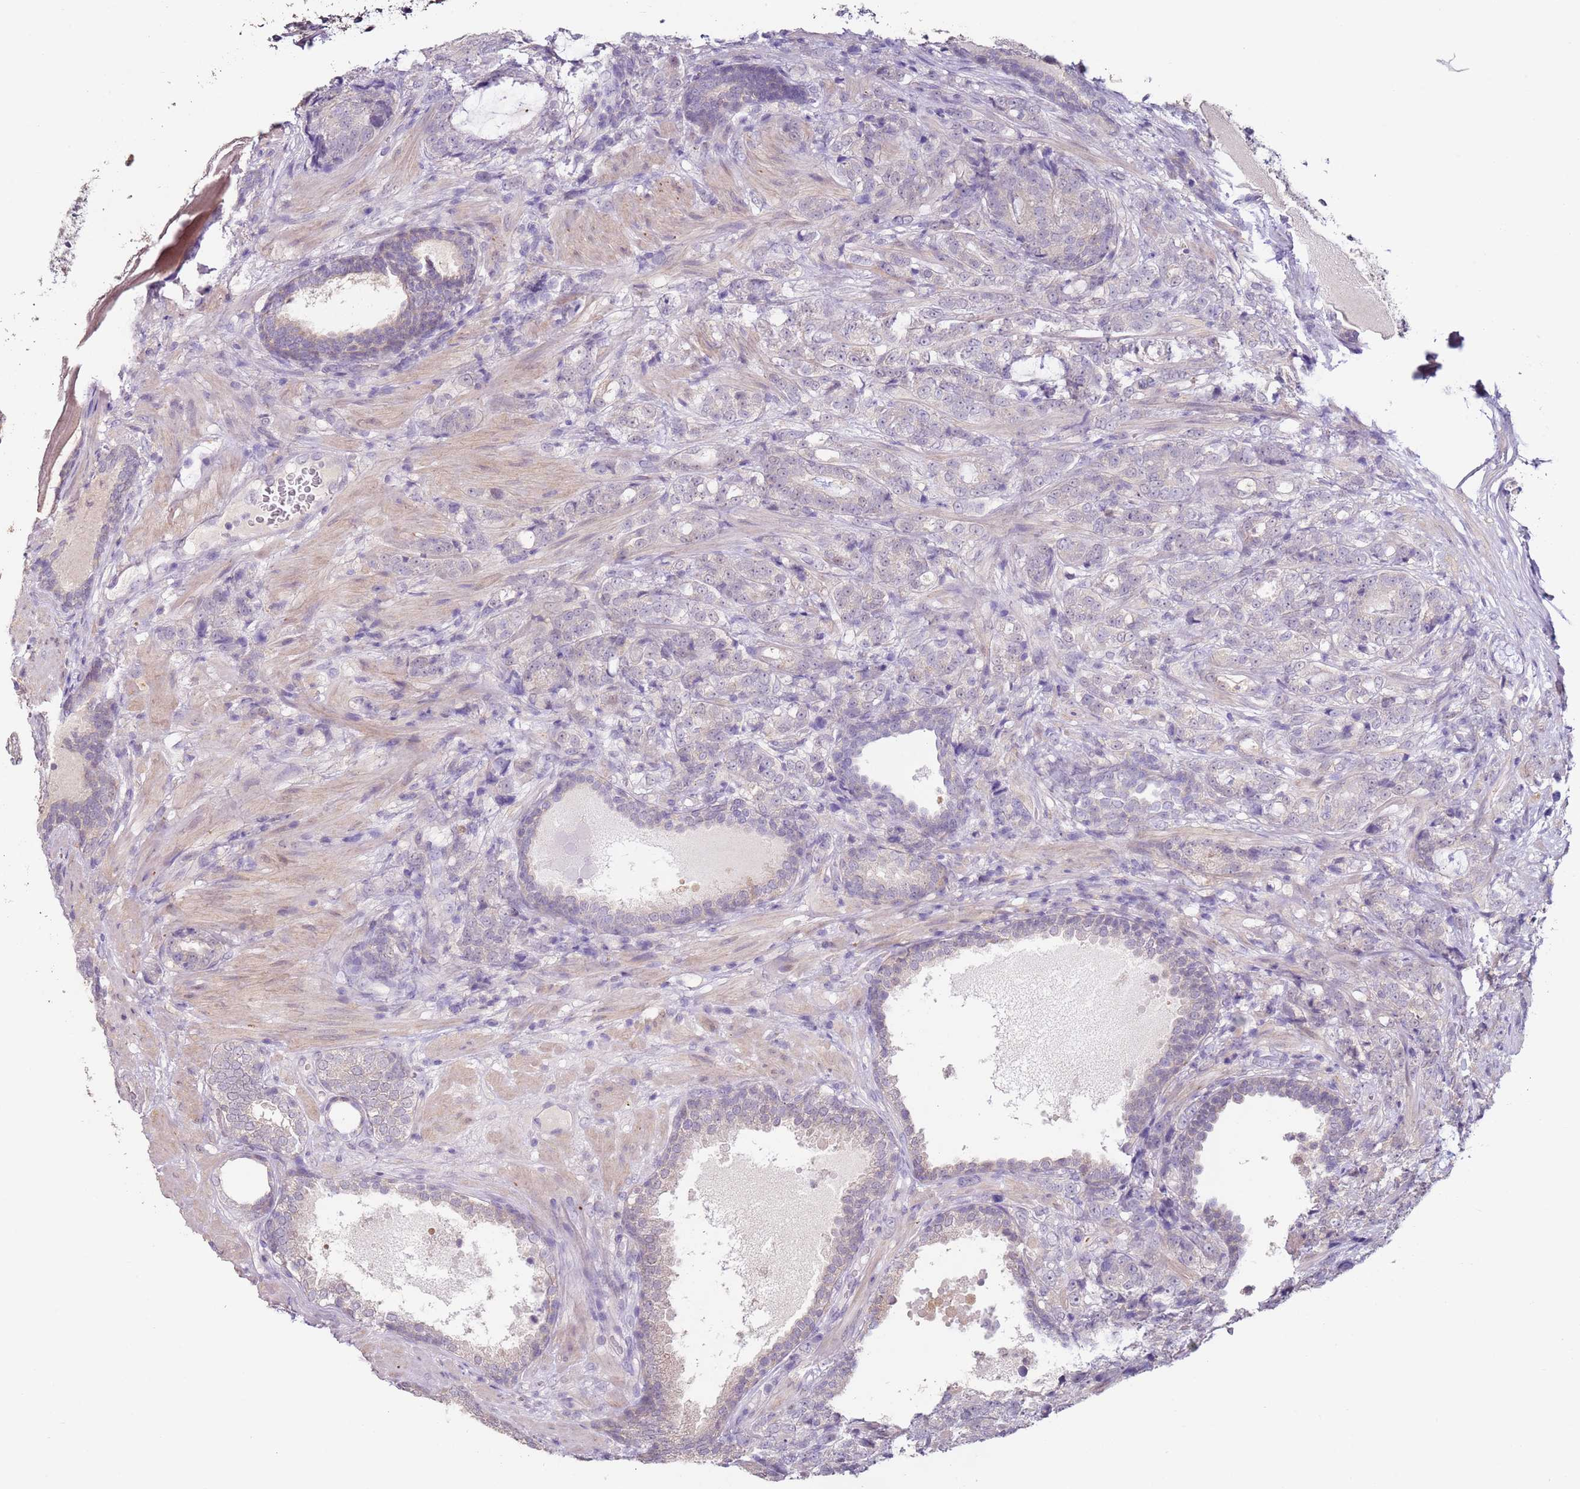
{"staining": {"intensity": "negative", "quantity": "none", "location": "none"}, "tissue": "prostate cancer", "cell_type": "Tumor cells", "image_type": "cancer", "snomed": [{"axis": "morphology", "description": "Adenocarcinoma, High grade"}, {"axis": "topography", "description": "Prostate"}], "caption": "An immunohistochemistry (IHC) photomicrograph of prostate cancer is shown. There is no staining in tumor cells of prostate cancer. (DAB (3,3'-diaminobenzidine) IHC with hematoxylin counter stain).", "gene": "MDH1", "patient": {"sex": "male", "age": 67}}